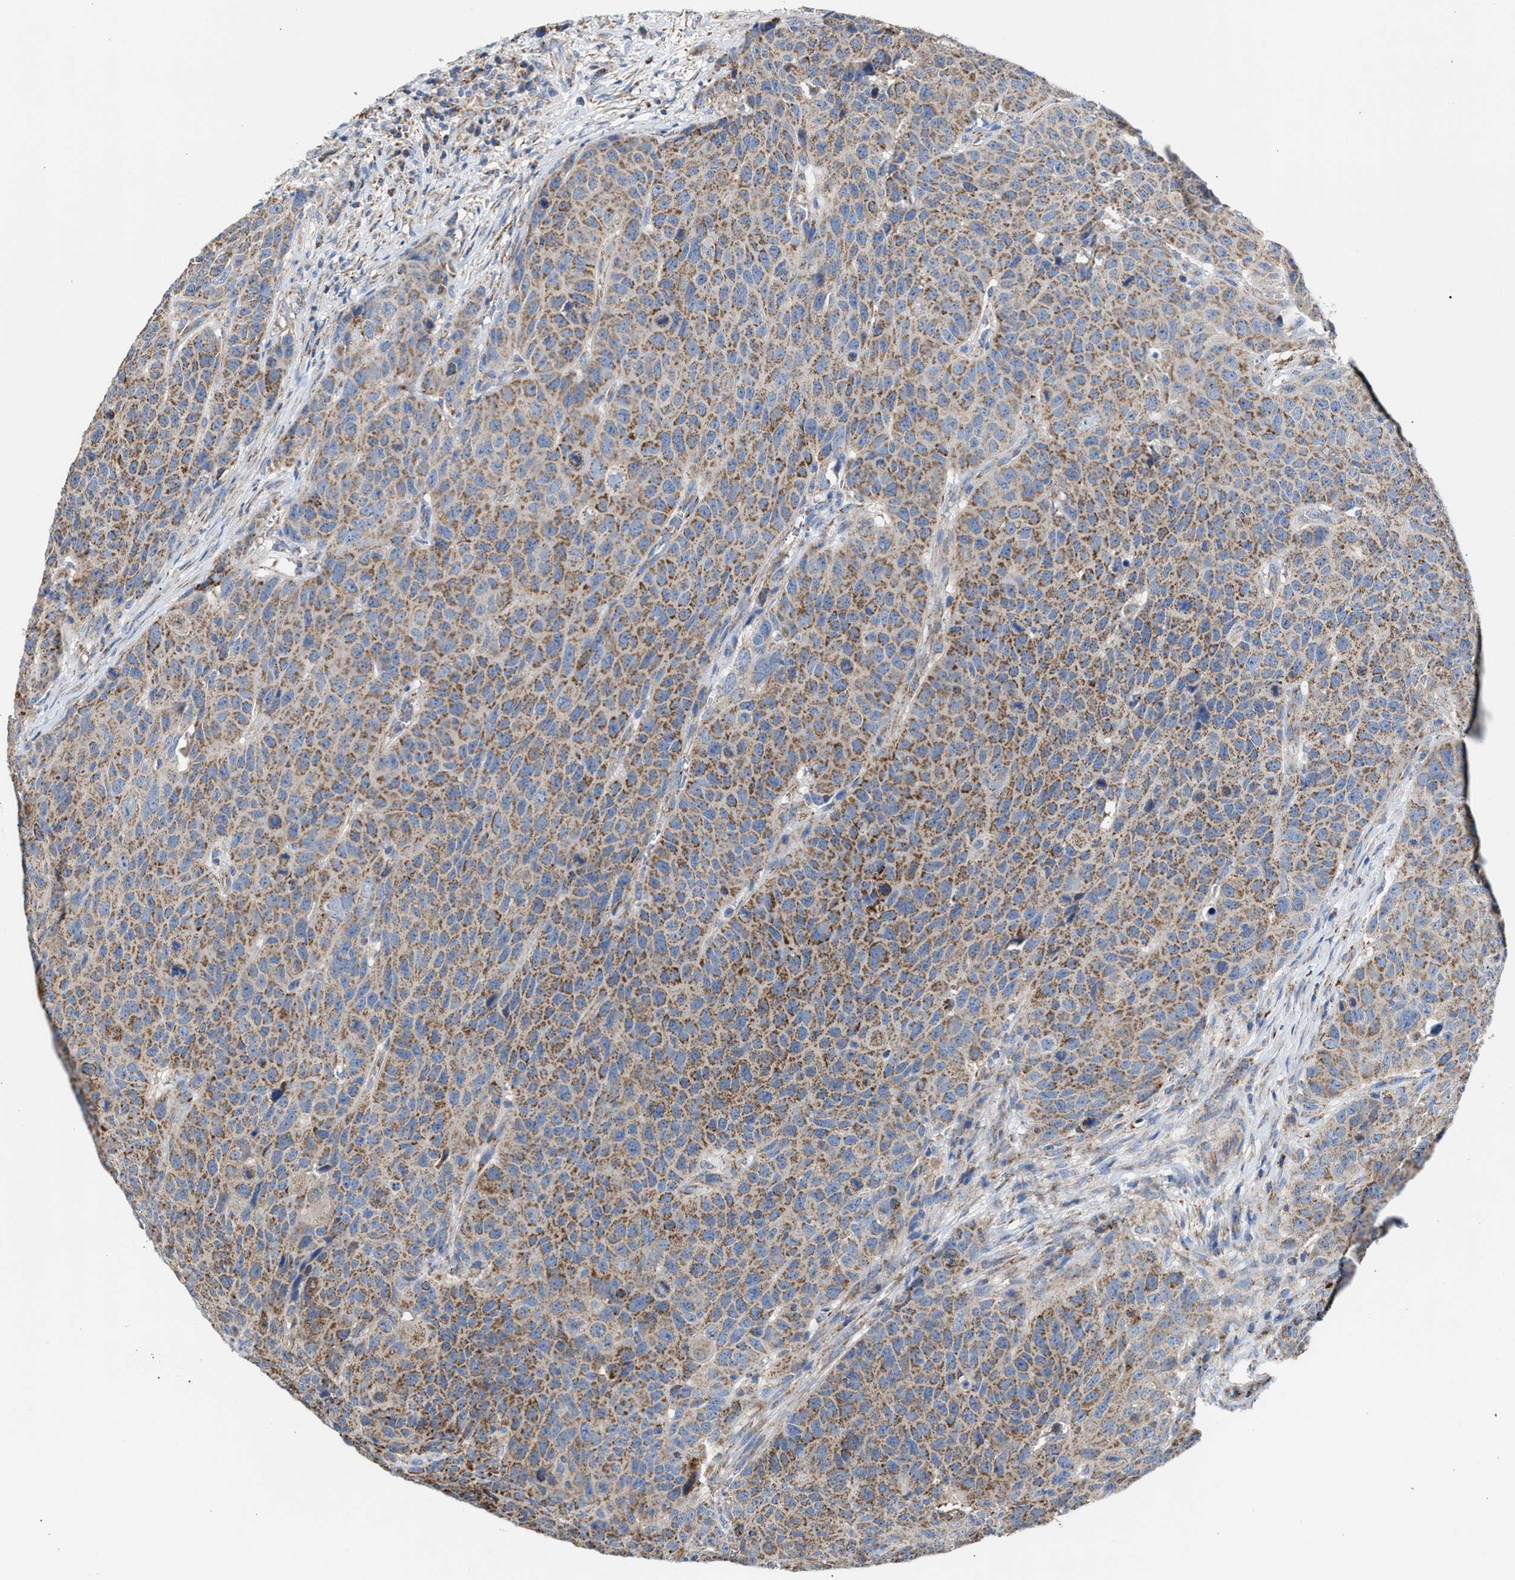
{"staining": {"intensity": "moderate", "quantity": ">75%", "location": "cytoplasmic/membranous"}, "tissue": "head and neck cancer", "cell_type": "Tumor cells", "image_type": "cancer", "snomed": [{"axis": "morphology", "description": "Squamous cell carcinoma, NOS"}, {"axis": "topography", "description": "Head-Neck"}], "caption": "High-magnification brightfield microscopy of head and neck cancer stained with DAB (3,3'-diaminobenzidine) (brown) and counterstained with hematoxylin (blue). tumor cells exhibit moderate cytoplasmic/membranous staining is present in approximately>75% of cells.", "gene": "MECR", "patient": {"sex": "male", "age": 66}}